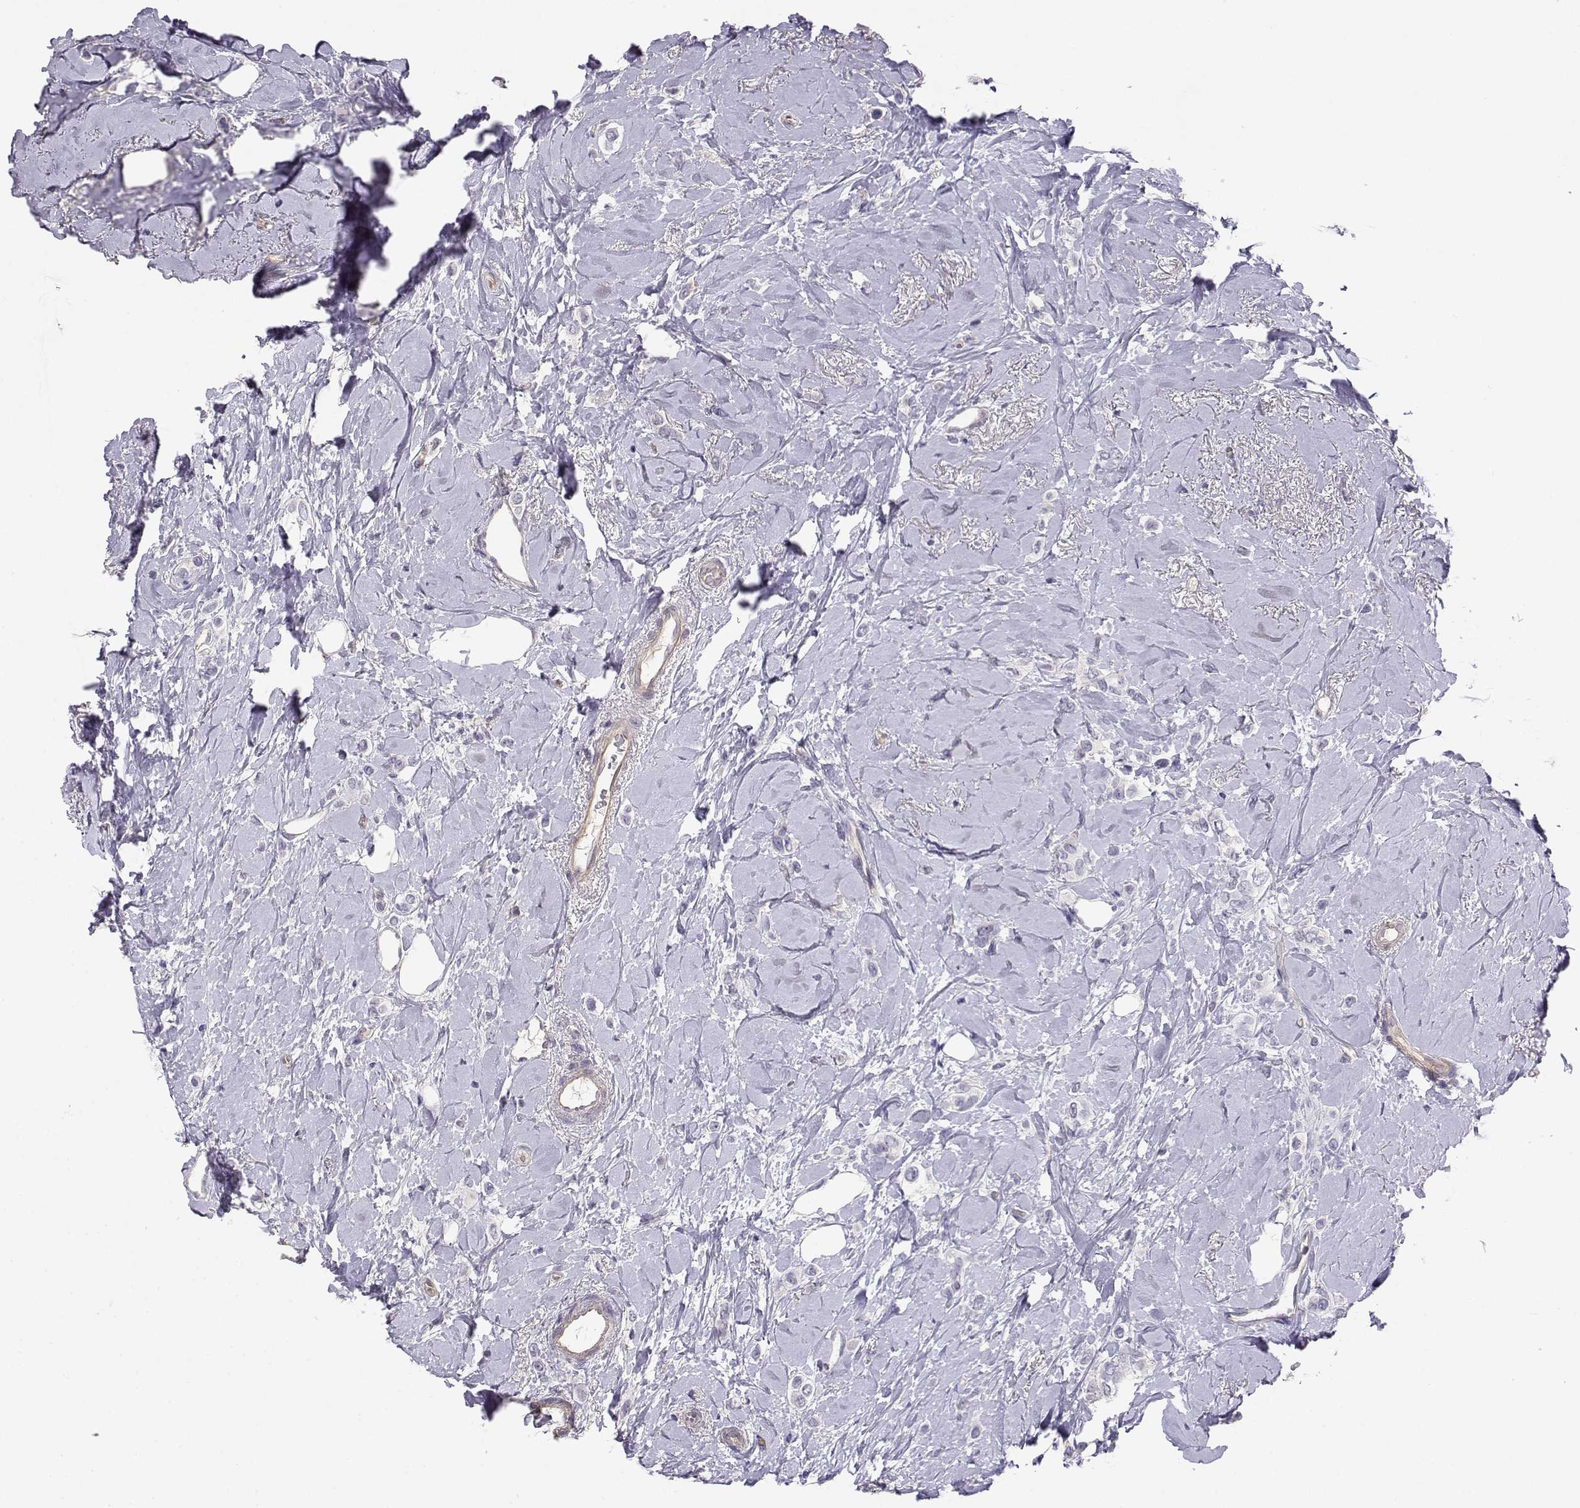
{"staining": {"intensity": "negative", "quantity": "none", "location": "none"}, "tissue": "breast cancer", "cell_type": "Tumor cells", "image_type": "cancer", "snomed": [{"axis": "morphology", "description": "Lobular carcinoma"}, {"axis": "topography", "description": "Breast"}], "caption": "There is no significant positivity in tumor cells of breast cancer. (DAB IHC with hematoxylin counter stain).", "gene": "ENDOU", "patient": {"sex": "female", "age": 66}}